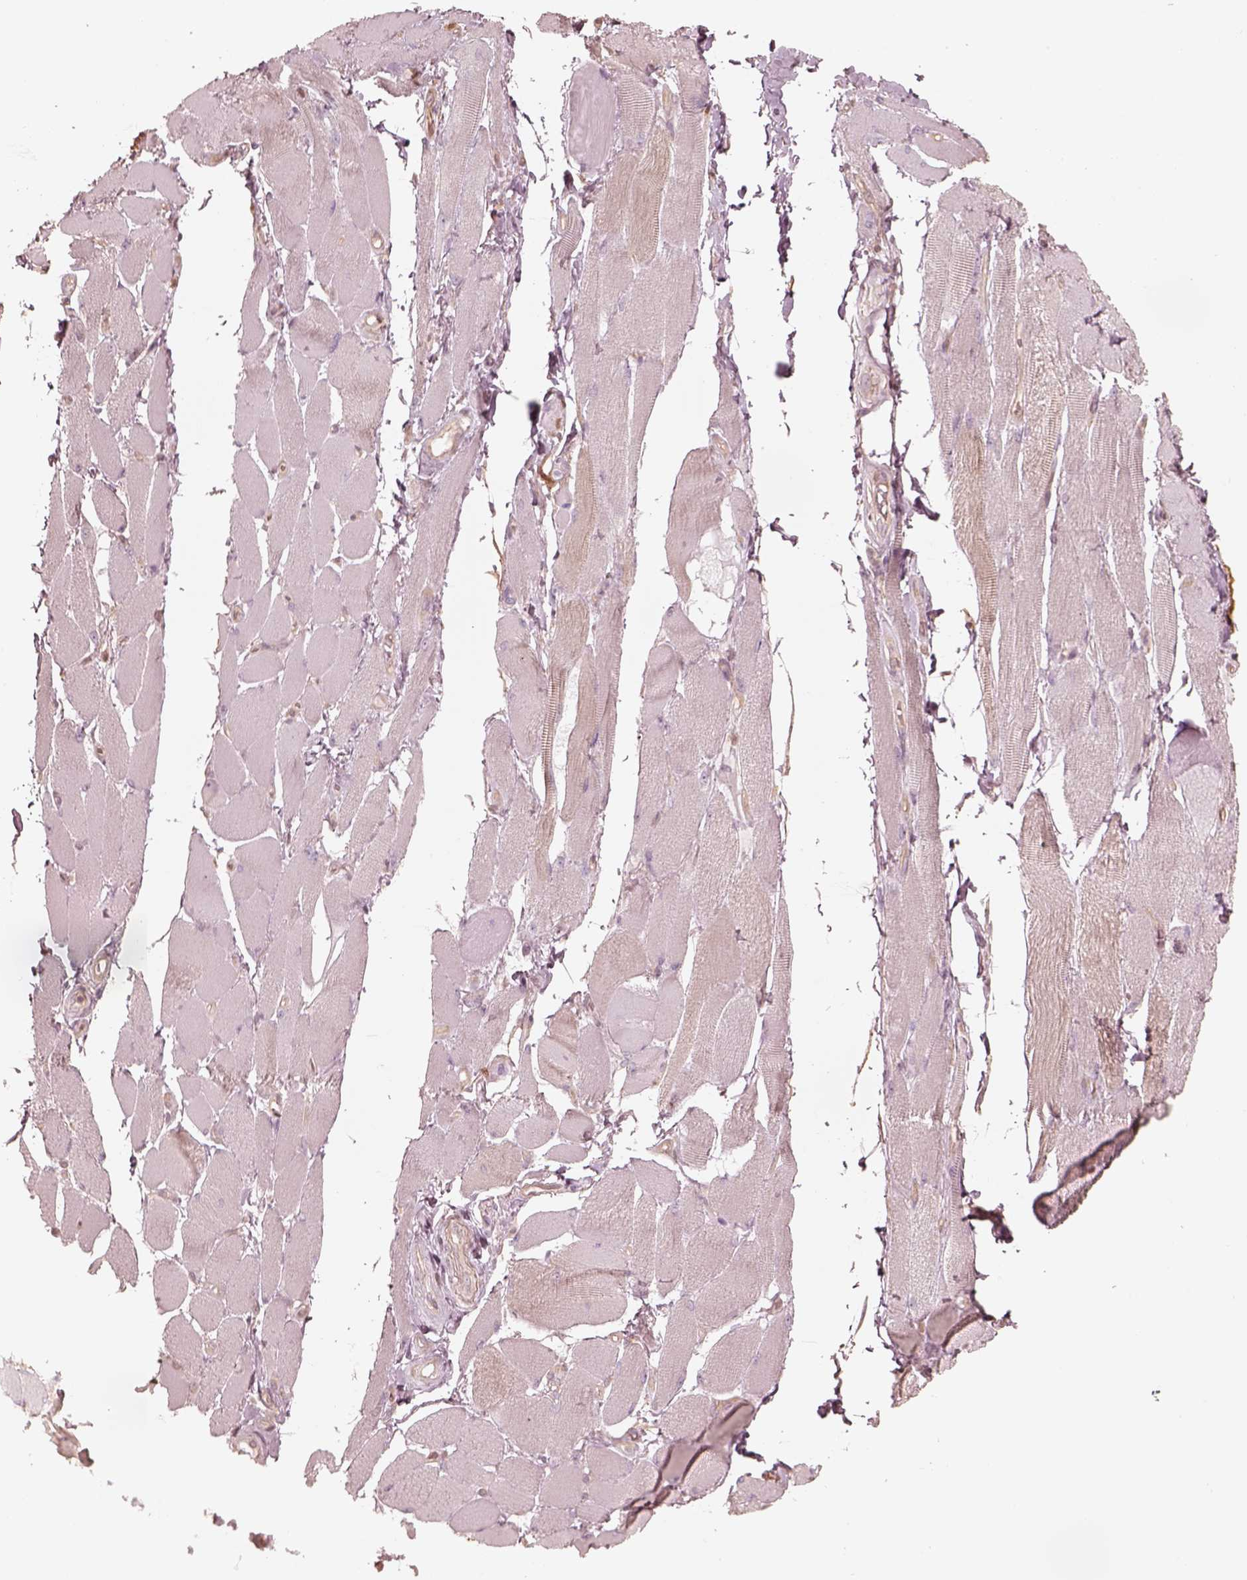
{"staining": {"intensity": "negative", "quantity": "none", "location": "none"}, "tissue": "skeletal muscle", "cell_type": "Myocytes", "image_type": "normal", "snomed": [{"axis": "morphology", "description": "Normal tissue, NOS"}, {"axis": "topography", "description": "Skeletal muscle"}, {"axis": "topography", "description": "Anal"}, {"axis": "topography", "description": "Peripheral nerve tissue"}], "caption": "Myocytes are negative for protein expression in unremarkable human skeletal muscle. (DAB IHC visualized using brightfield microscopy, high magnification).", "gene": "KIF5C", "patient": {"sex": "male", "age": 53}}